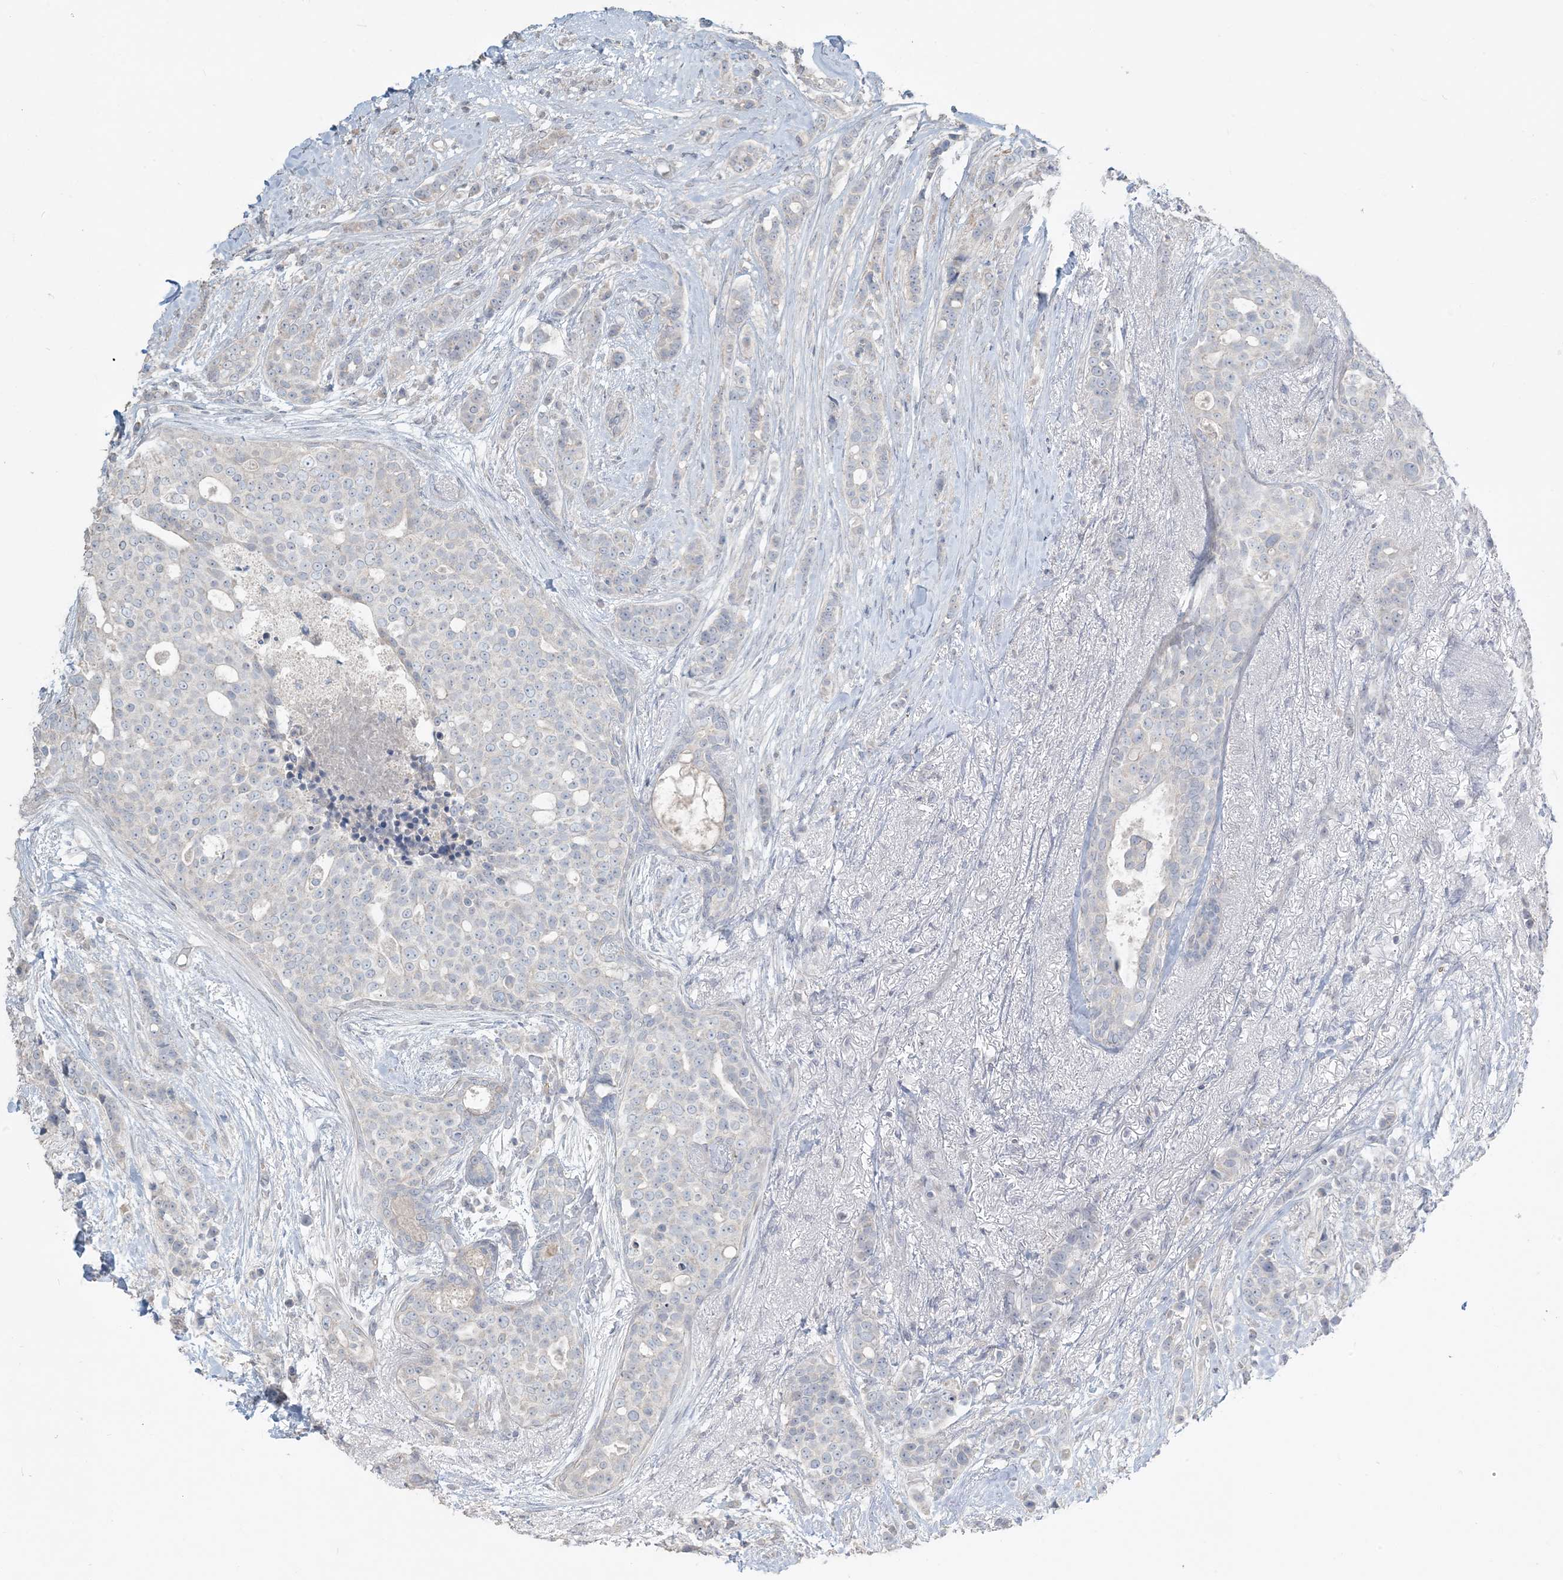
{"staining": {"intensity": "negative", "quantity": "none", "location": "none"}, "tissue": "breast cancer", "cell_type": "Tumor cells", "image_type": "cancer", "snomed": [{"axis": "morphology", "description": "Lobular carcinoma"}, {"axis": "topography", "description": "Breast"}], "caption": "Immunohistochemistry image of human breast cancer stained for a protein (brown), which exhibits no positivity in tumor cells.", "gene": "NPHS2", "patient": {"sex": "female", "age": 51}}